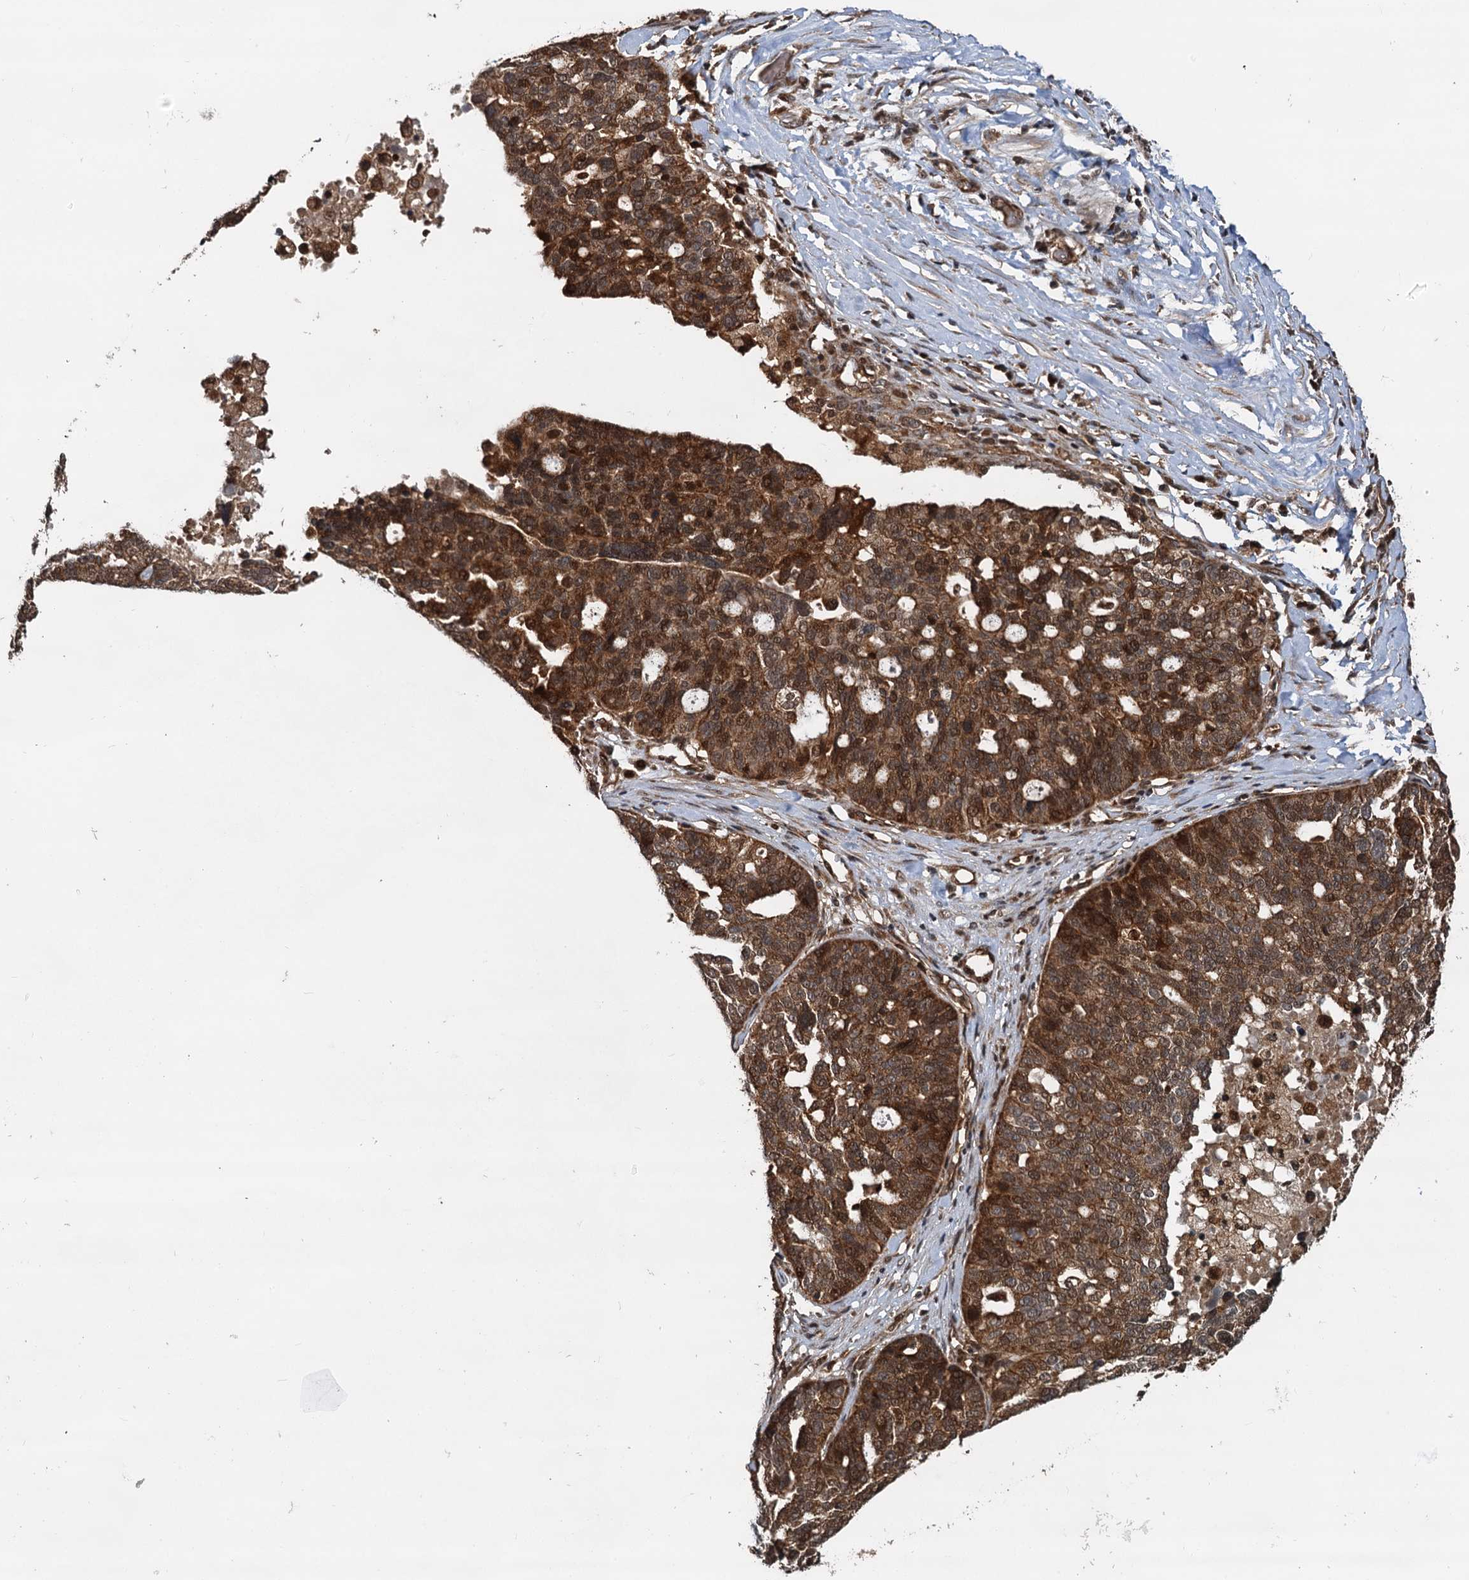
{"staining": {"intensity": "strong", "quantity": ">75%", "location": "cytoplasmic/membranous,nuclear"}, "tissue": "ovarian cancer", "cell_type": "Tumor cells", "image_type": "cancer", "snomed": [{"axis": "morphology", "description": "Cystadenocarcinoma, serous, NOS"}, {"axis": "topography", "description": "Ovary"}], "caption": "This is a micrograph of immunohistochemistry (IHC) staining of ovarian serous cystadenocarcinoma, which shows strong expression in the cytoplasmic/membranous and nuclear of tumor cells.", "gene": "STUB1", "patient": {"sex": "female", "age": 59}}